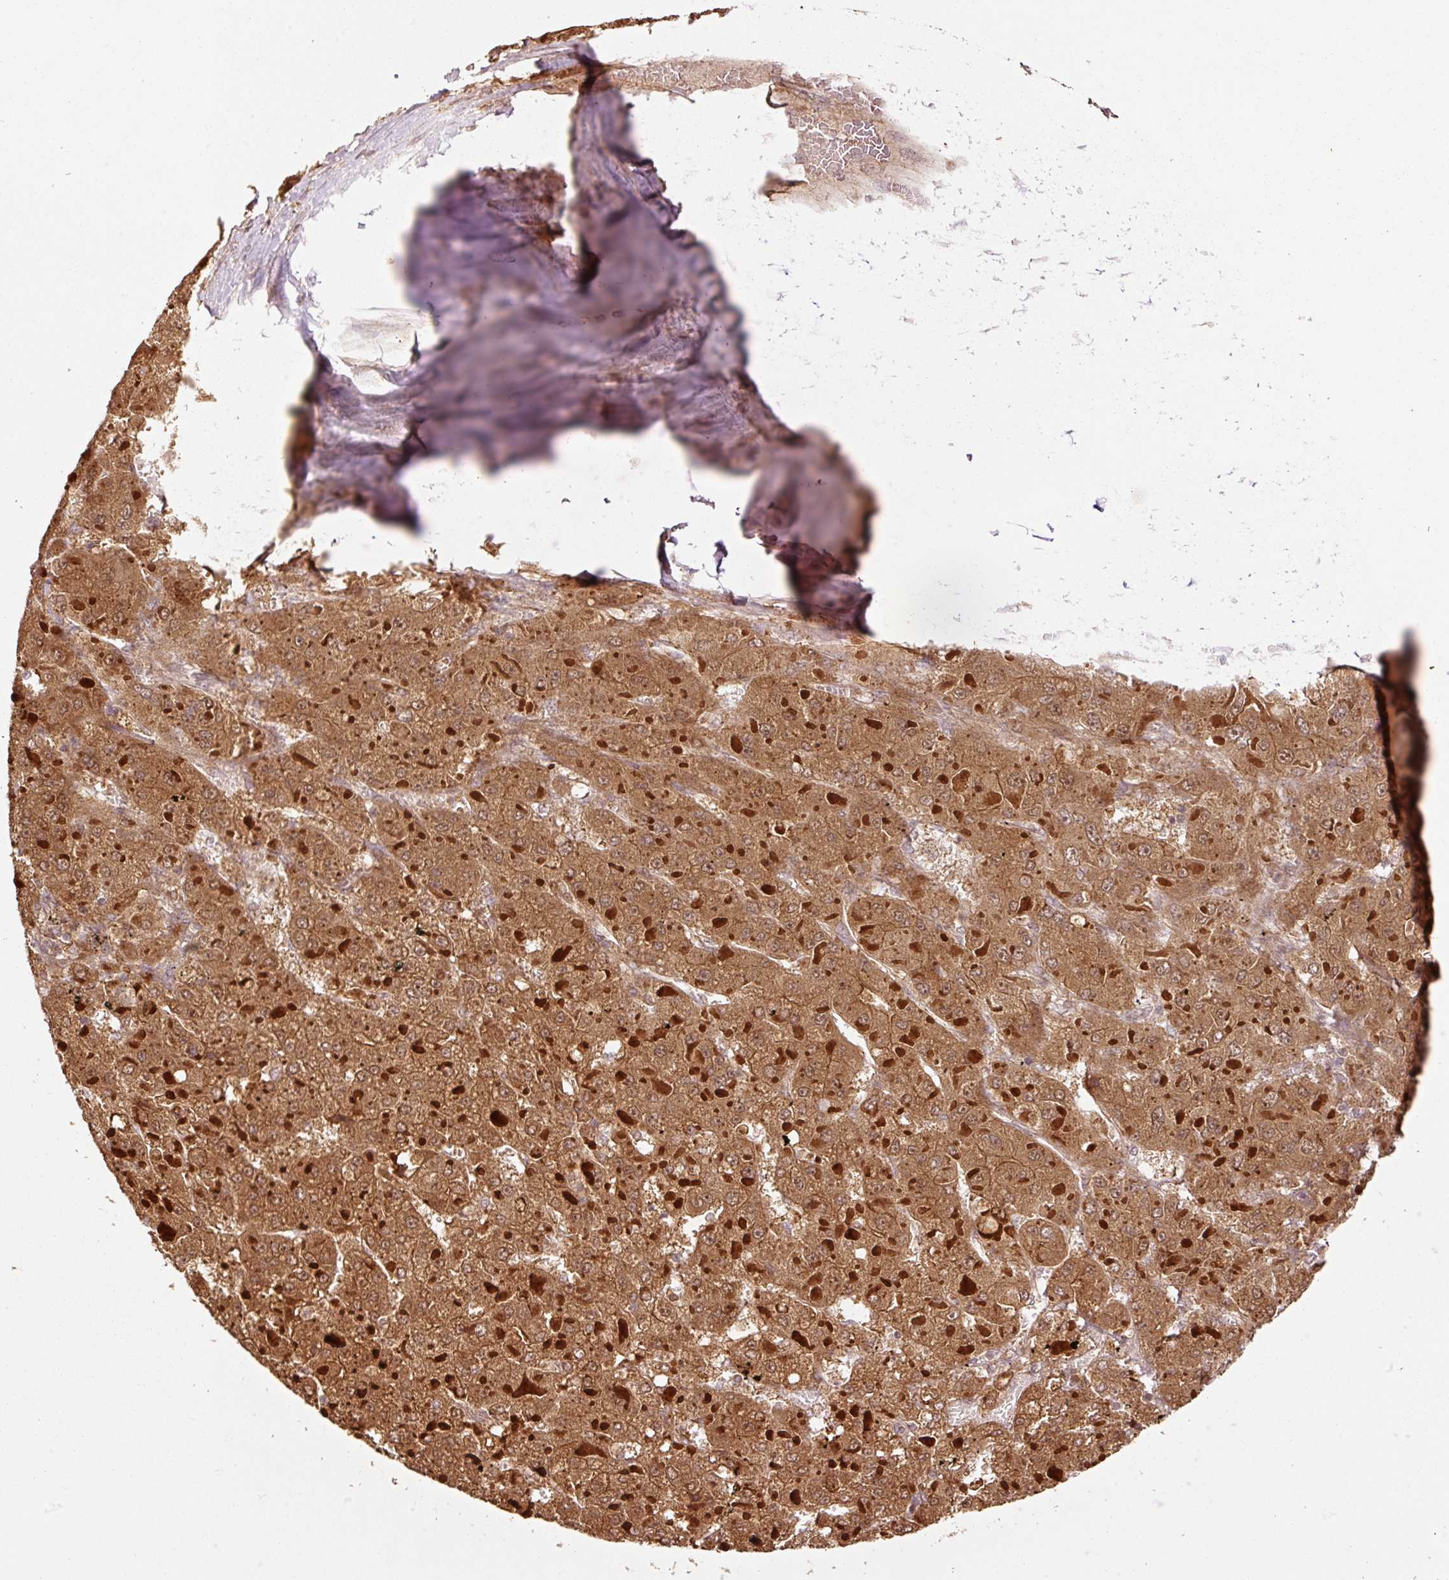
{"staining": {"intensity": "strong", "quantity": ">75%", "location": "cytoplasmic/membranous,nuclear"}, "tissue": "liver cancer", "cell_type": "Tumor cells", "image_type": "cancer", "snomed": [{"axis": "morphology", "description": "Carcinoma, Hepatocellular, NOS"}, {"axis": "topography", "description": "Liver"}], "caption": "Liver cancer was stained to show a protein in brown. There is high levels of strong cytoplasmic/membranous and nuclear expression in approximately >75% of tumor cells.", "gene": "OXER1", "patient": {"sex": "female", "age": 73}}